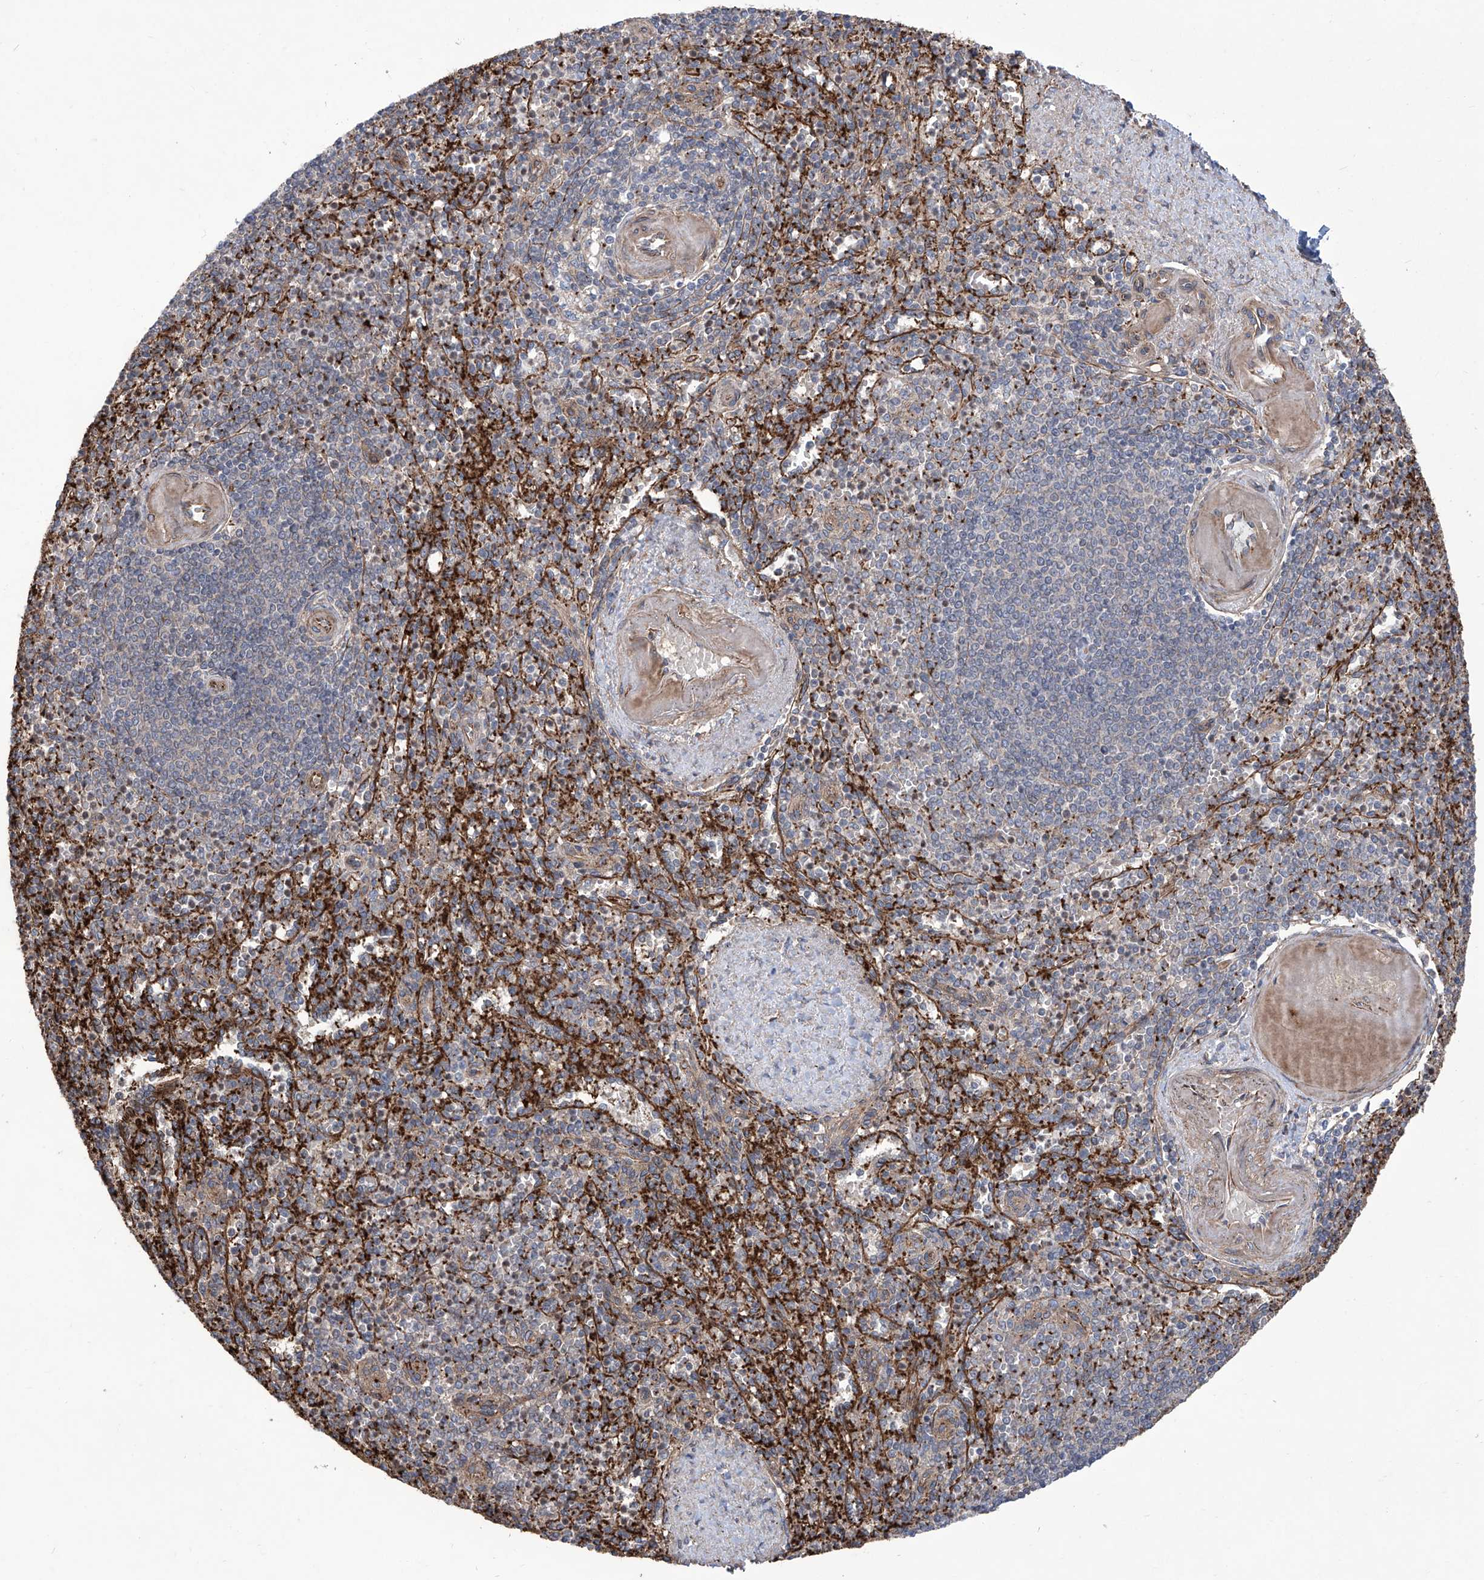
{"staining": {"intensity": "strong", "quantity": "<25%", "location": "cytoplasmic/membranous"}, "tissue": "spleen", "cell_type": "Cells in red pulp", "image_type": "normal", "snomed": [{"axis": "morphology", "description": "Normal tissue, NOS"}, {"axis": "topography", "description": "Spleen"}], "caption": "There is medium levels of strong cytoplasmic/membranous positivity in cells in red pulp of benign spleen, as demonstrated by immunohistochemical staining (brown color).", "gene": "APAF1", "patient": {"sex": "female", "age": 74}}